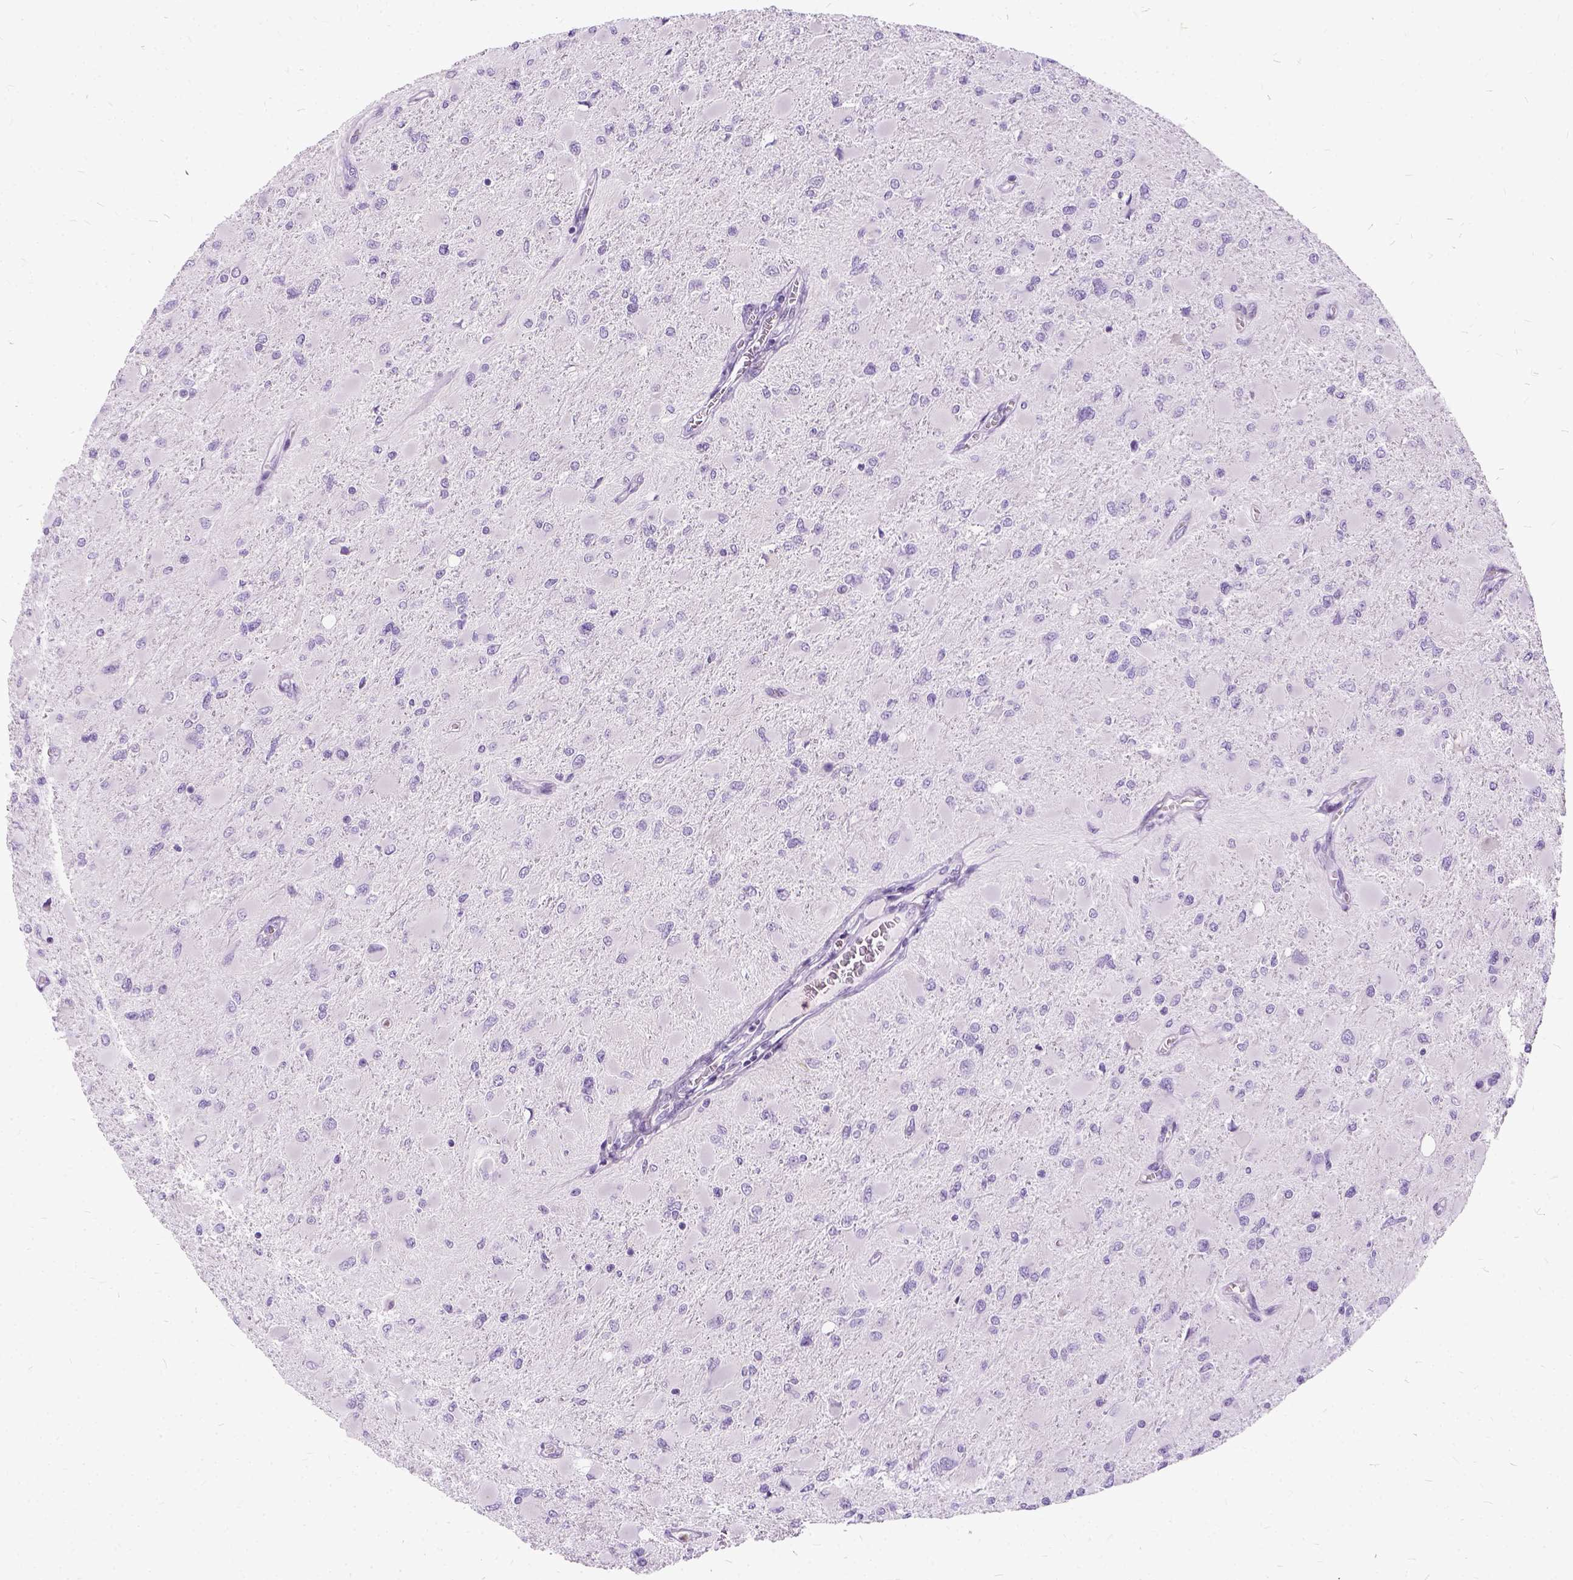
{"staining": {"intensity": "negative", "quantity": "none", "location": "none"}, "tissue": "glioma", "cell_type": "Tumor cells", "image_type": "cancer", "snomed": [{"axis": "morphology", "description": "Glioma, malignant, High grade"}, {"axis": "topography", "description": "Cerebral cortex"}], "caption": "Glioma was stained to show a protein in brown. There is no significant staining in tumor cells. (DAB IHC, high magnification).", "gene": "FDX1", "patient": {"sex": "female", "age": 36}}